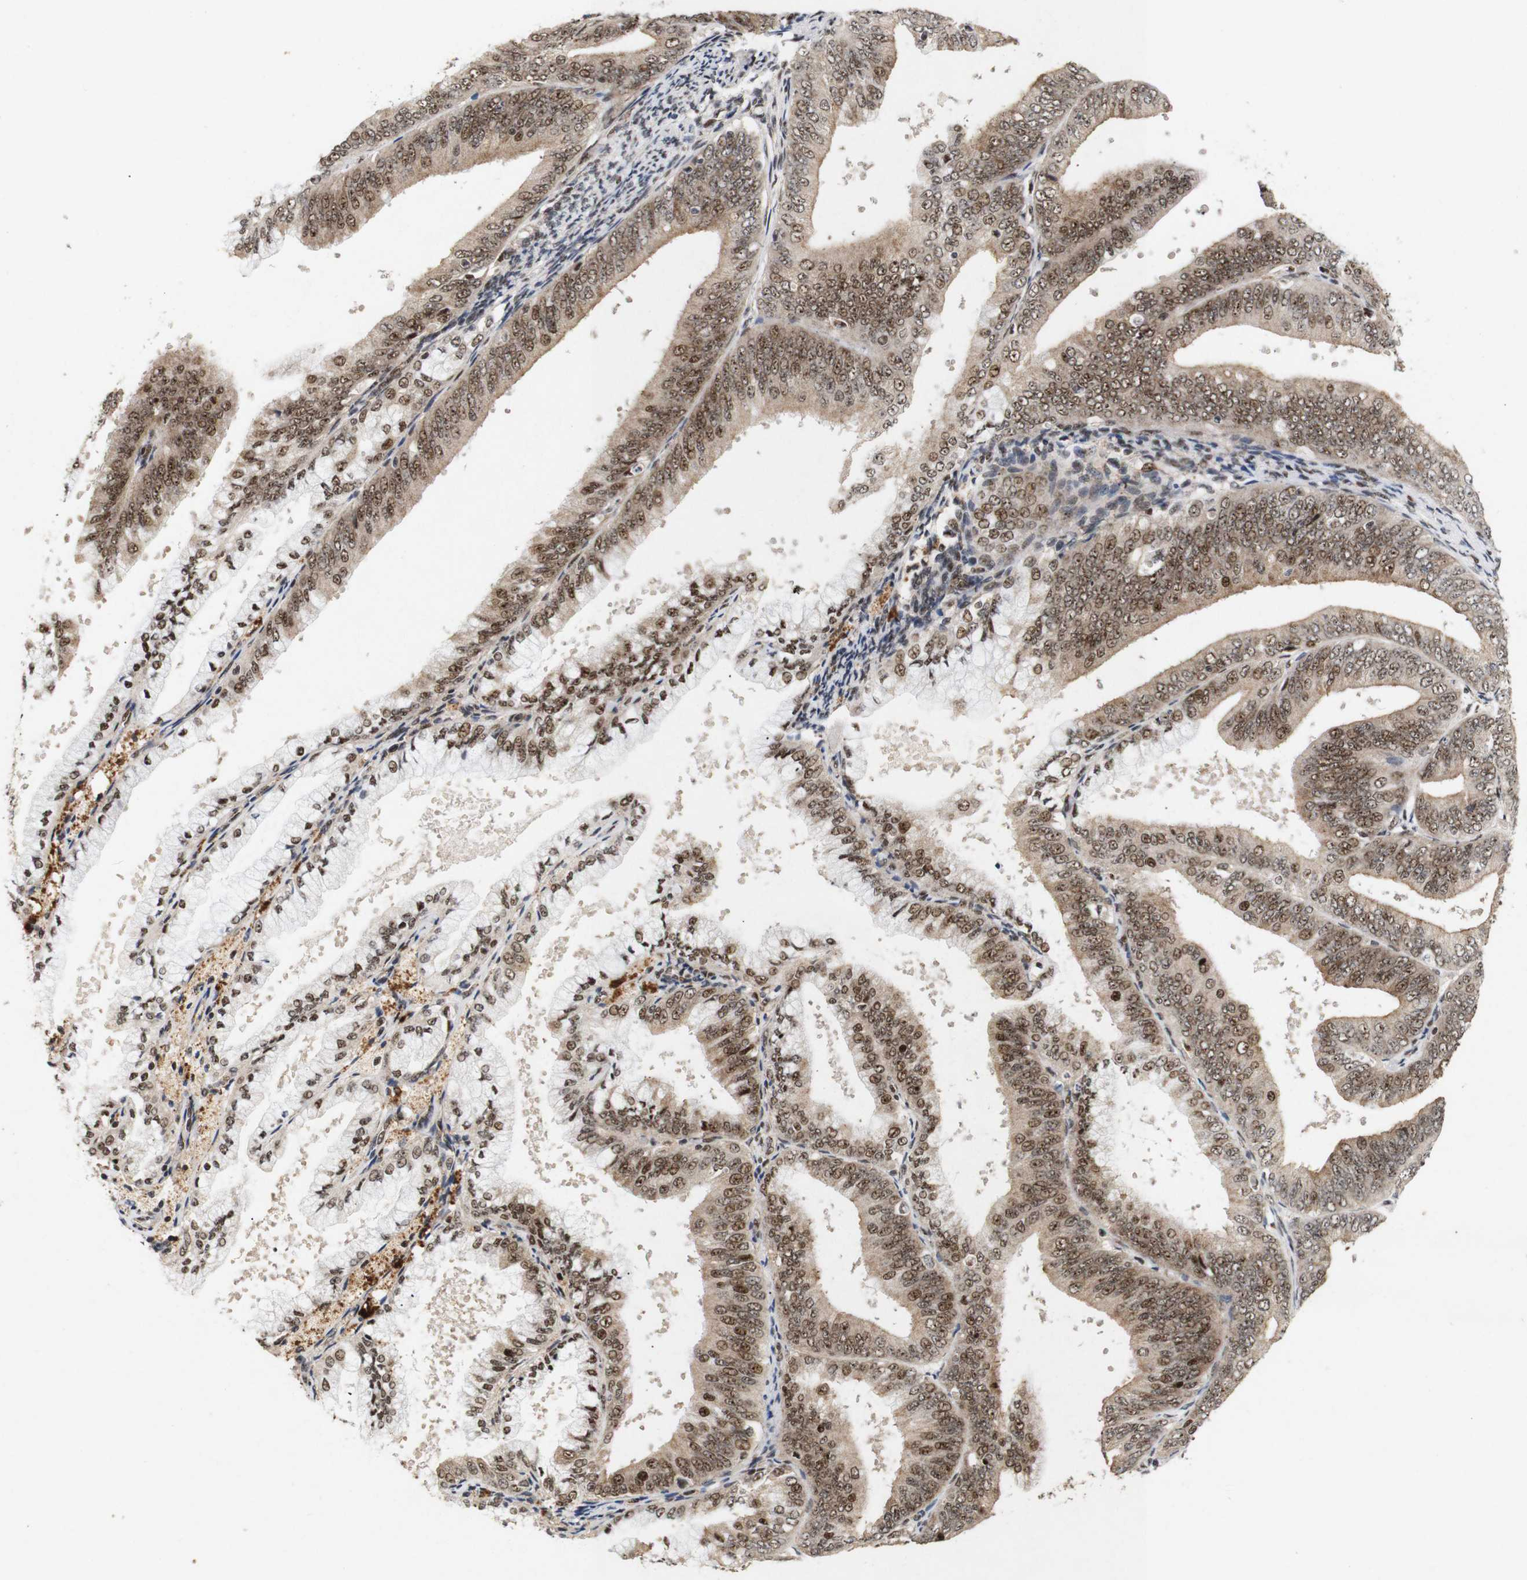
{"staining": {"intensity": "moderate", "quantity": ">75%", "location": "cytoplasmic/membranous,nuclear"}, "tissue": "endometrial cancer", "cell_type": "Tumor cells", "image_type": "cancer", "snomed": [{"axis": "morphology", "description": "Adenocarcinoma, NOS"}, {"axis": "topography", "description": "Endometrium"}], "caption": "Moderate cytoplasmic/membranous and nuclear staining is appreciated in approximately >75% of tumor cells in adenocarcinoma (endometrial).", "gene": "PYM1", "patient": {"sex": "female", "age": 63}}